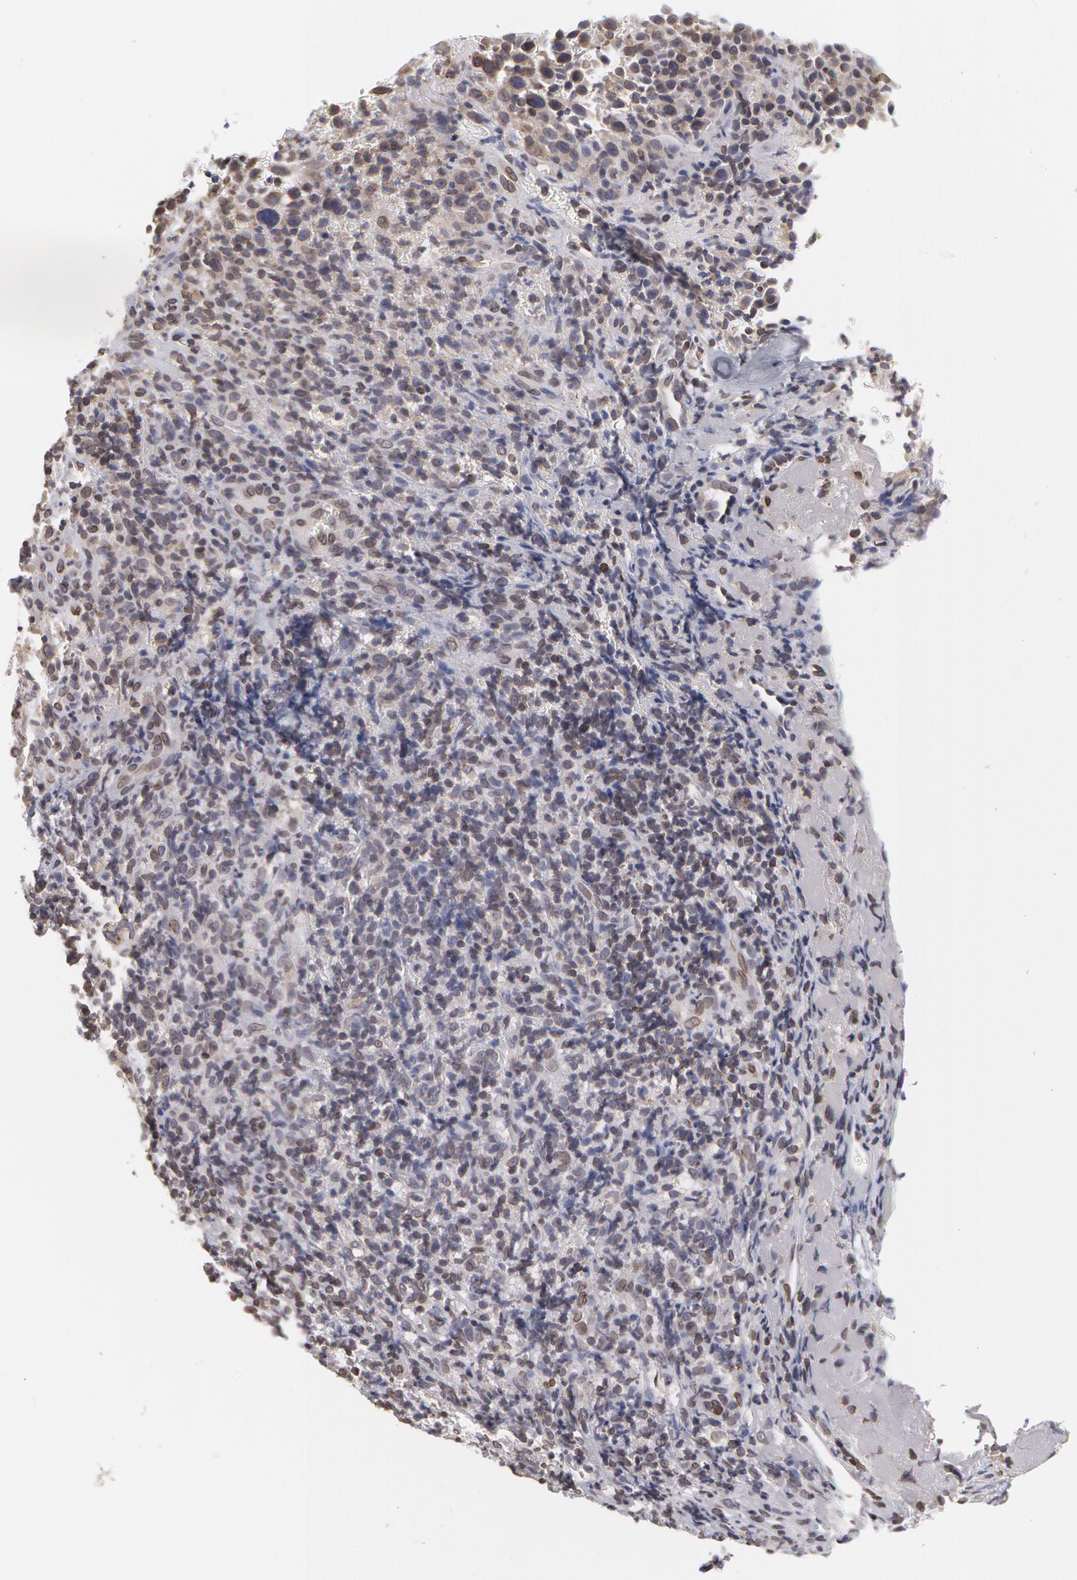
{"staining": {"intensity": "moderate", "quantity": "<25%", "location": "cytoplasmic/membranous,nuclear"}, "tissue": "melanoma", "cell_type": "Tumor cells", "image_type": "cancer", "snomed": [{"axis": "morphology", "description": "Malignant melanoma, NOS"}, {"axis": "topography", "description": "Skin"}], "caption": "Melanoma was stained to show a protein in brown. There is low levels of moderate cytoplasmic/membranous and nuclear staining in approximately <25% of tumor cells.", "gene": "EMD", "patient": {"sex": "male", "age": 75}}